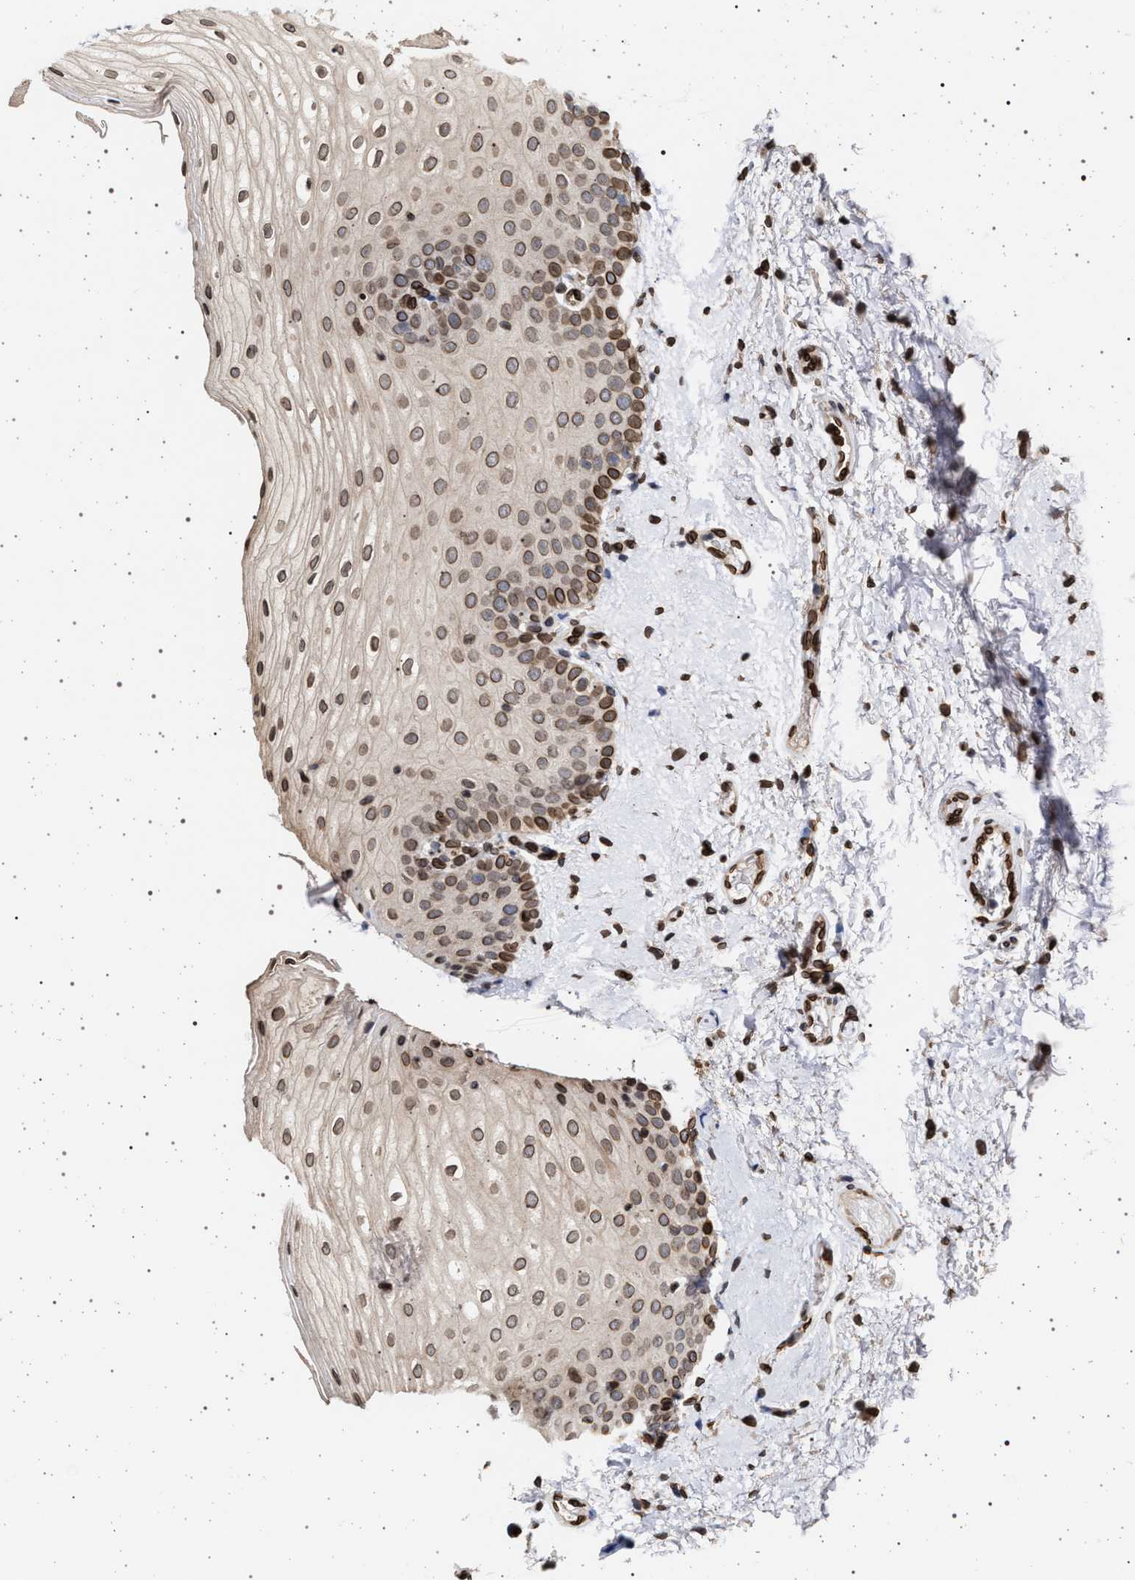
{"staining": {"intensity": "moderate", "quantity": ">75%", "location": "cytoplasmic/membranous,nuclear"}, "tissue": "oral mucosa", "cell_type": "Squamous epithelial cells", "image_type": "normal", "snomed": [{"axis": "morphology", "description": "Normal tissue, NOS"}, {"axis": "topography", "description": "Skin"}, {"axis": "topography", "description": "Oral tissue"}], "caption": "This is a micrograph of immunohistochemistry (IHC) staining of unremarkable oral mucosa, which shows moderate positivity in the cytoplasmic/membranous,nuclear of squamous epithelial cells.", "gene": "ING2", "patient": {"sex": "male", "age": 84}}